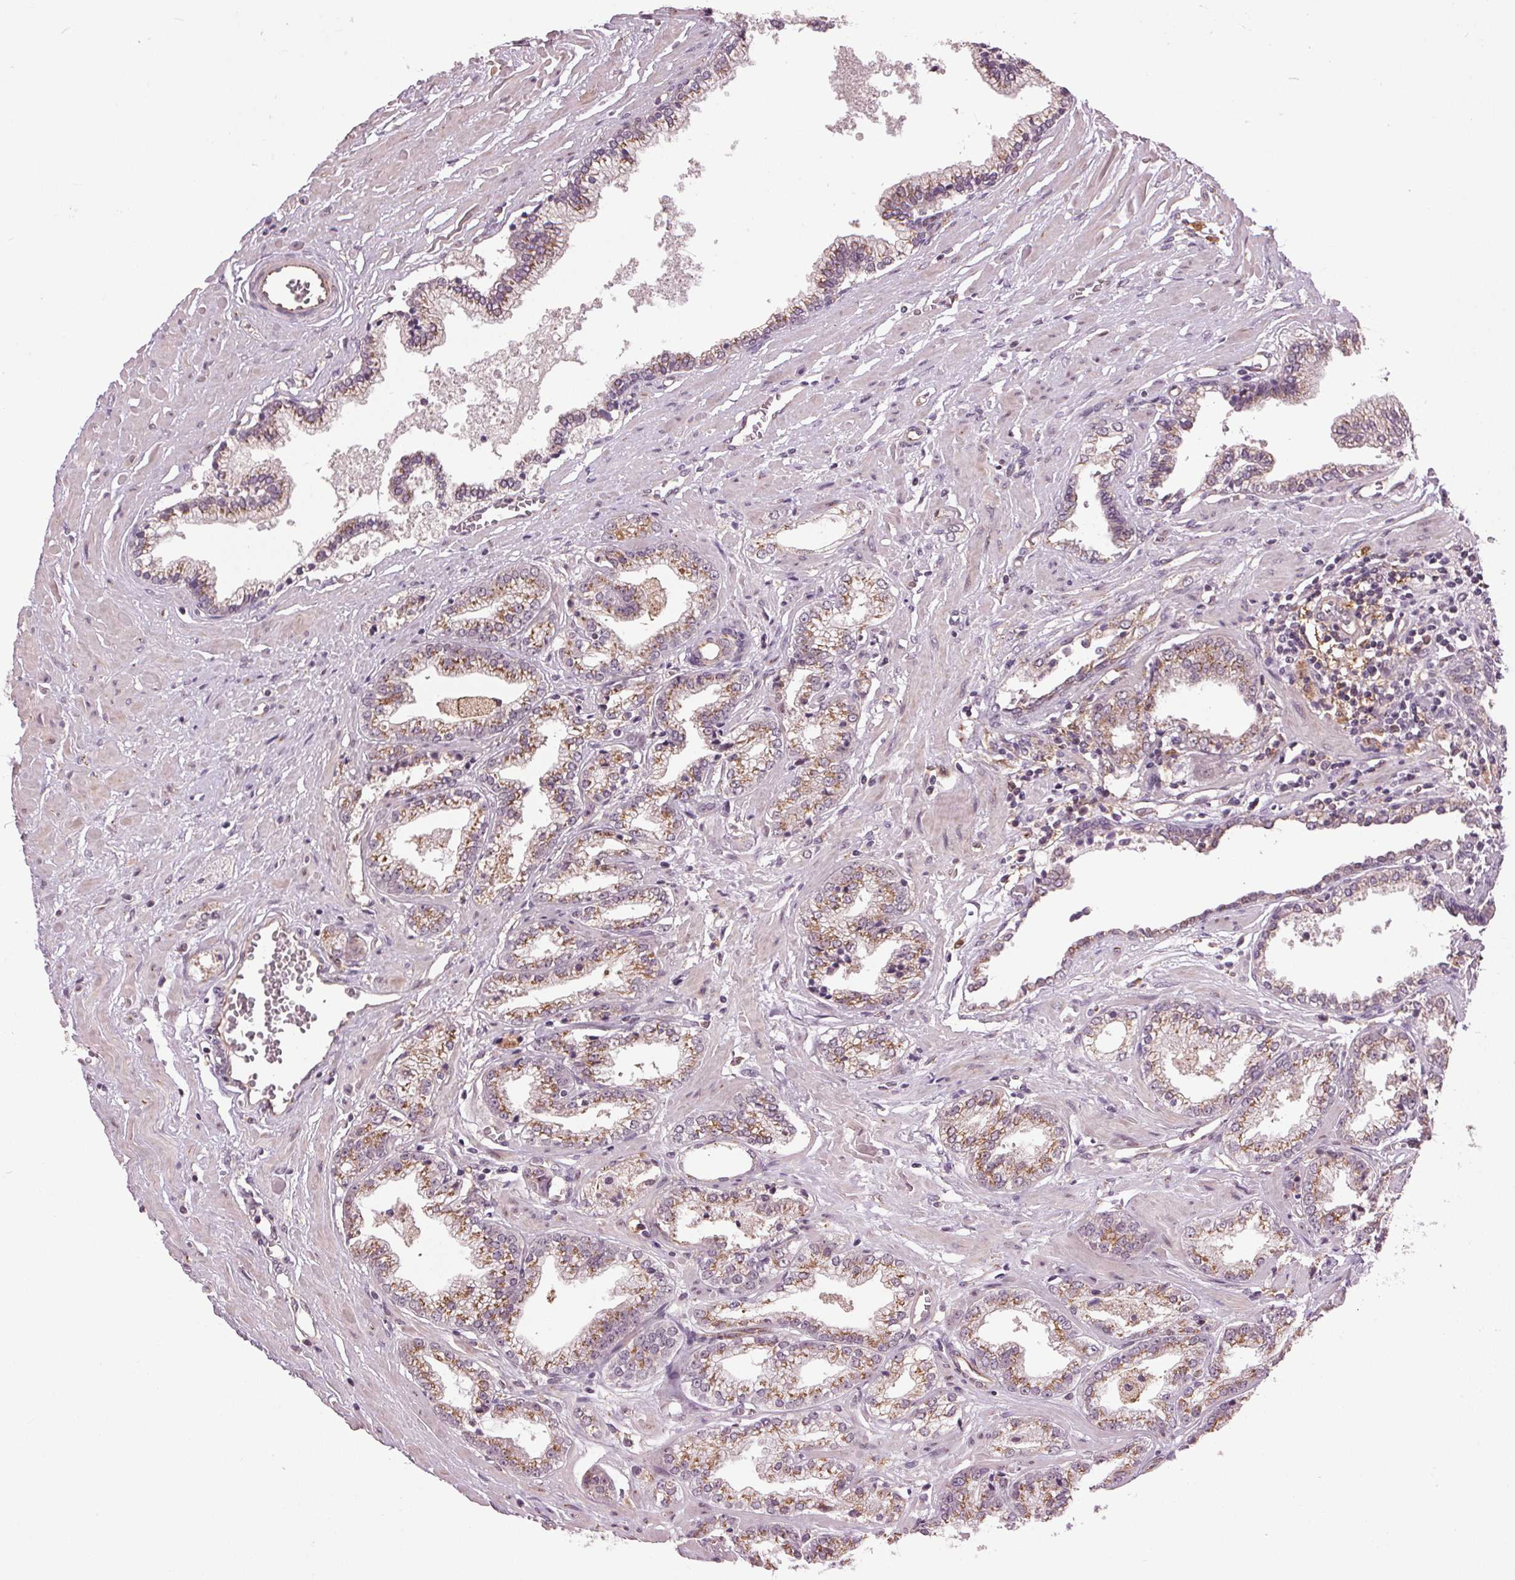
{"staining": {"intensity": "moderate", "quantity": "25%-75%", "location": "cytoplasmic/membranous"}, "tissue": "prostate cancer", "cell_type": "Tumor cells", "image_type": "cancer", "snomed": [{"axis": "morphology", "description": "Adenocarcinoma, Low grade"}, {"axis": "topography", "description": "Prostate"}], "caption": "IHC micrograph of human prostate cancer stained for a protein (brown), which reveals medium levels of moderate cytoplasmic/membranous expression in about 25%-75% of tumor cells.", "gene": "BSDC1", "patient": {"sex": "male", "age": 60}}